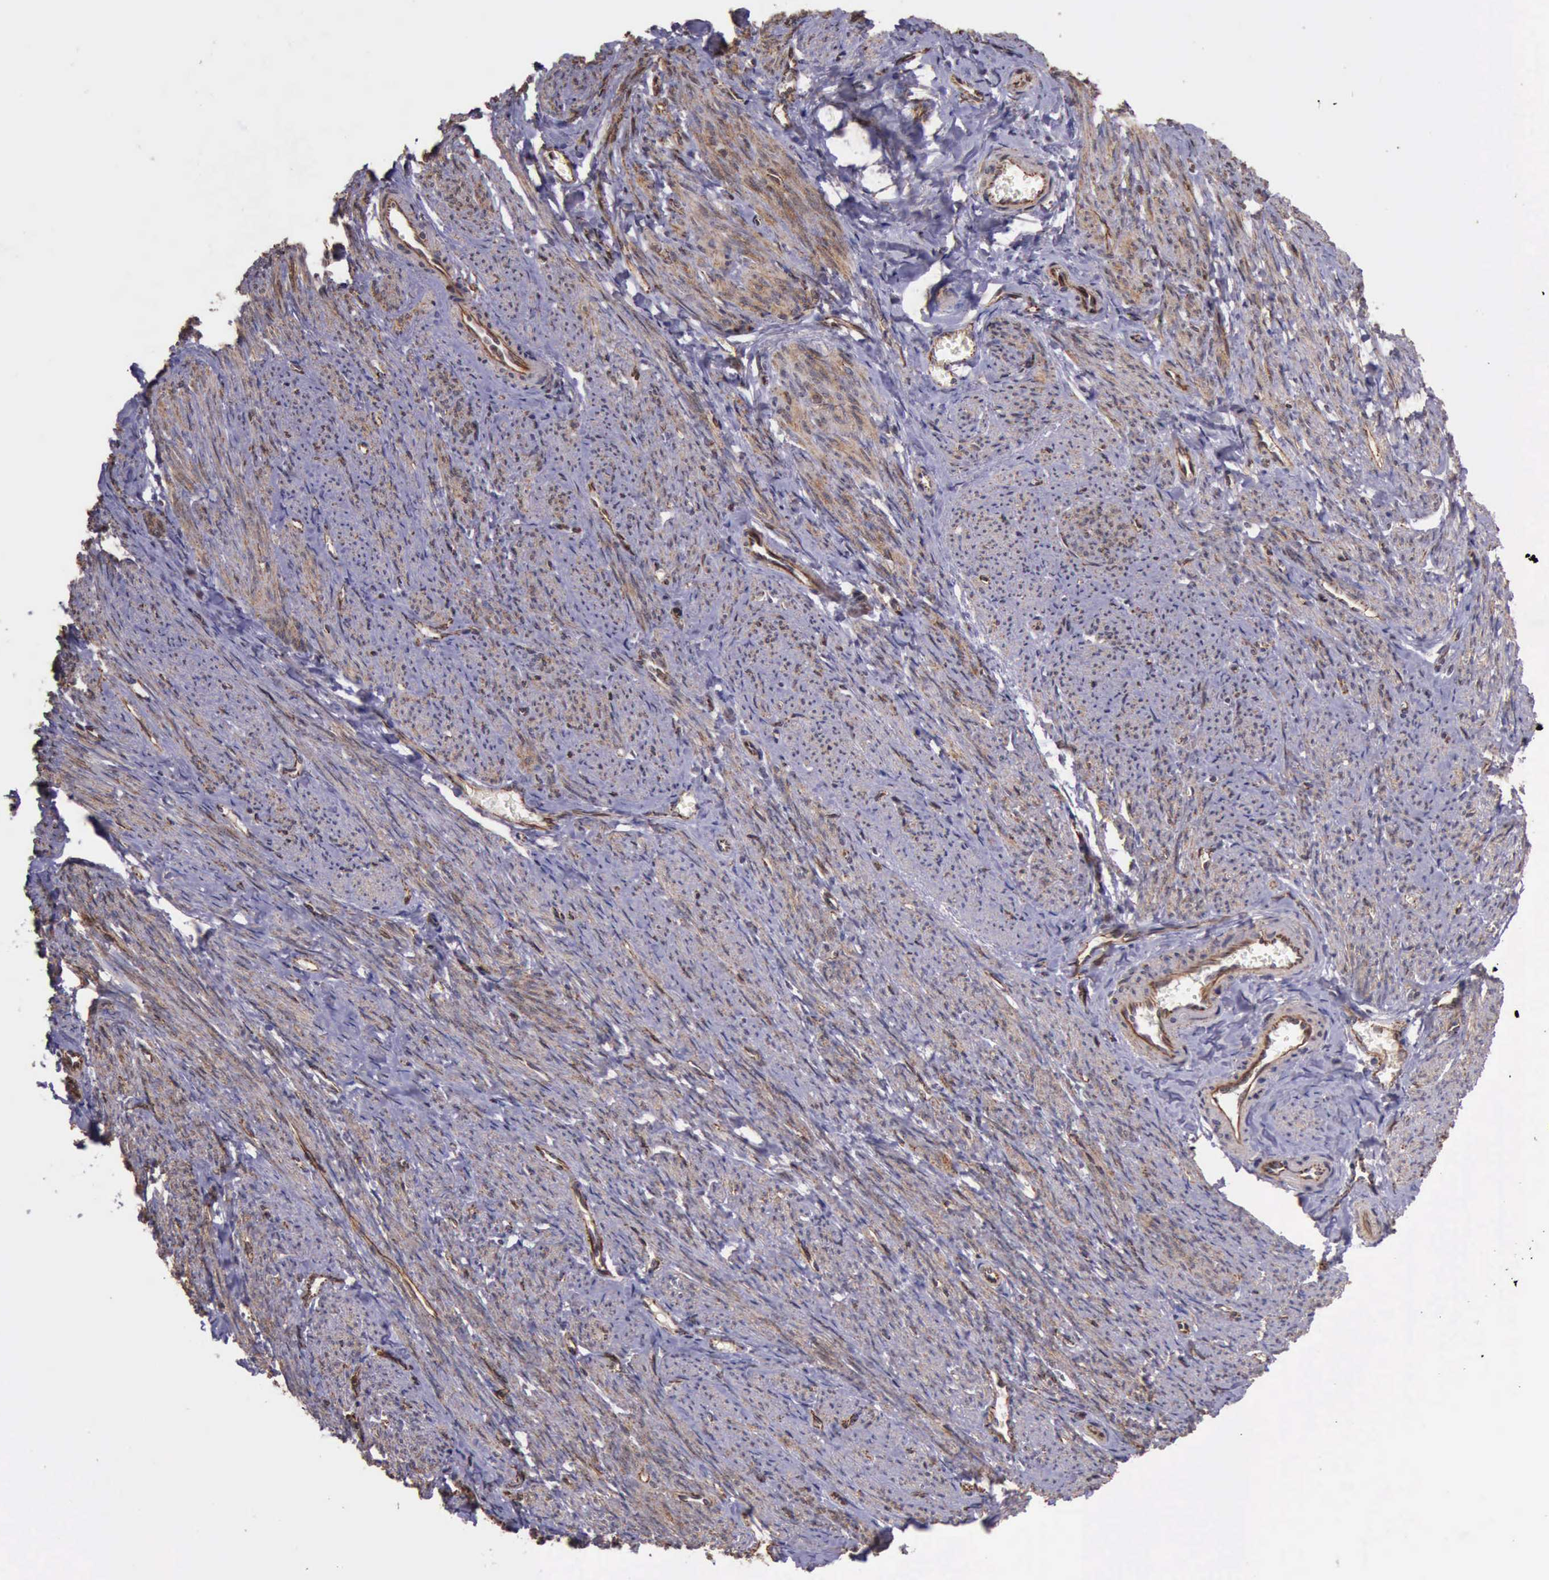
{"staining": {"intensity": "weak", "quantity": ">75%", "location": "cytoplasmic/membranous"}, "tissue": "smooth muscle", "cell_type": "Smooth muscle cells", "image_type": "normal", "snomed": [{"axis": "morphology", "description": "Normal tissue, NOS"}, {"axis": "topography", "description": "Smooth muscle"}, {"axis": "topography", "description": "Cervix"}], "caption": "Immunohistochemical staining of unremarkable human smooth muscle displays >75% levels of weak cytoplasmic/membranous protein expression in about >75% of smooth muscle cells. (brown staining indicates protein expression, while blue staining denotes nuclei).", "gene": "CTNNB1", "patient": {"sex": "female", "age": 70}}